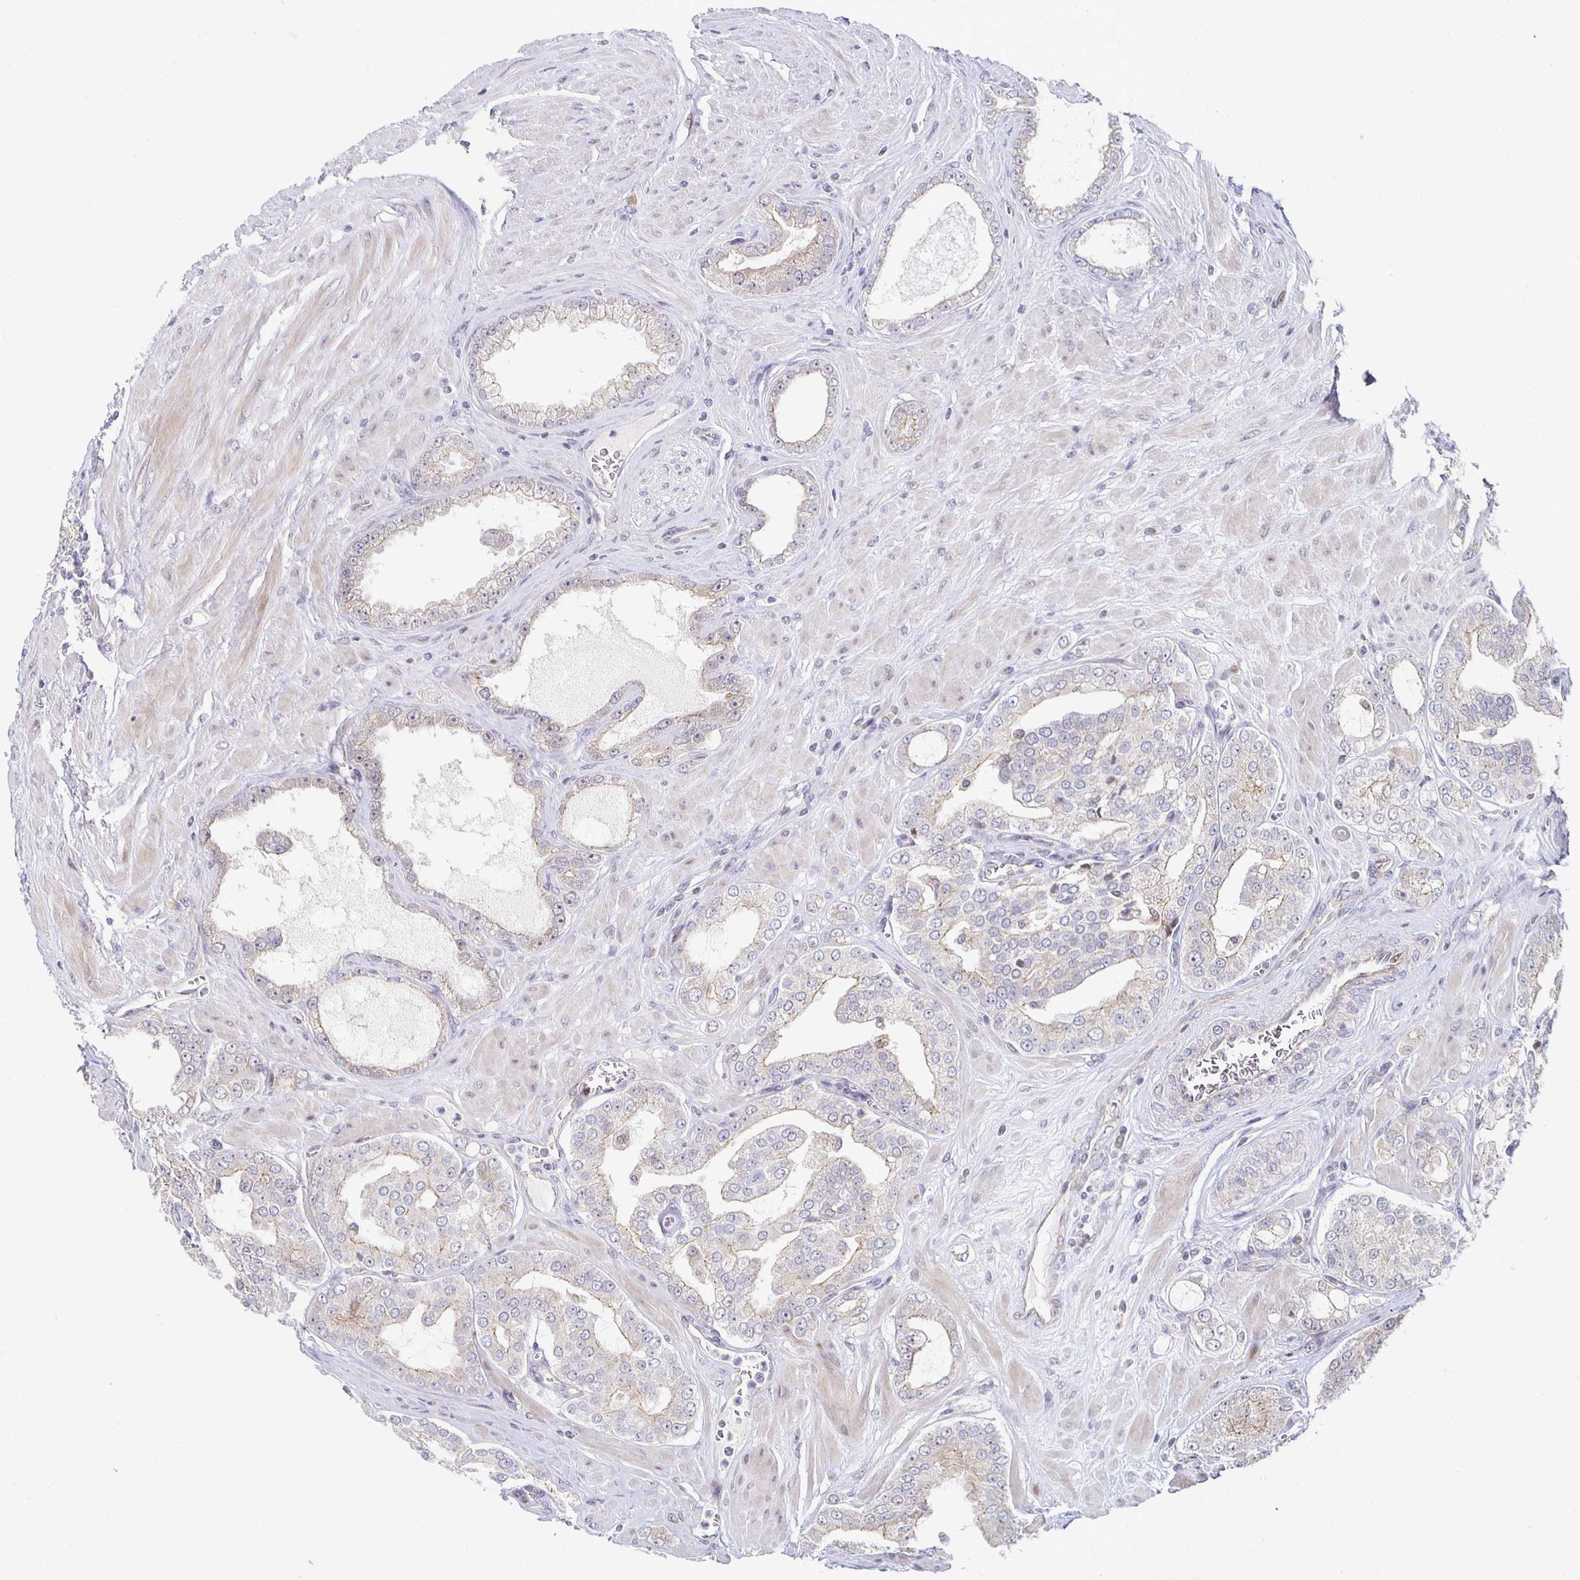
{"staining": {"intensity": "weak", "quantity": "25%-75%", "location": "cytoplasmic/membranous"}, "tissue": "prostate cancer", "cell_type": "Tumor cells", "image_type": "cancer", "snomed": [{"axis": "morphology", "description": "Adenocarcinoma, High grade"}, {"axis": "topography", "description": "Prostate"}], "caption": "There is low levels of weak cytoplasmic/membranous expression in tumor cells of prostate cancer (high-grade adenocarcinoma), as demonstrated by immunohistochemical staining (brown color).", "gene": "HCFC1R1", "patient": {"sex": "male", "age": 66}}